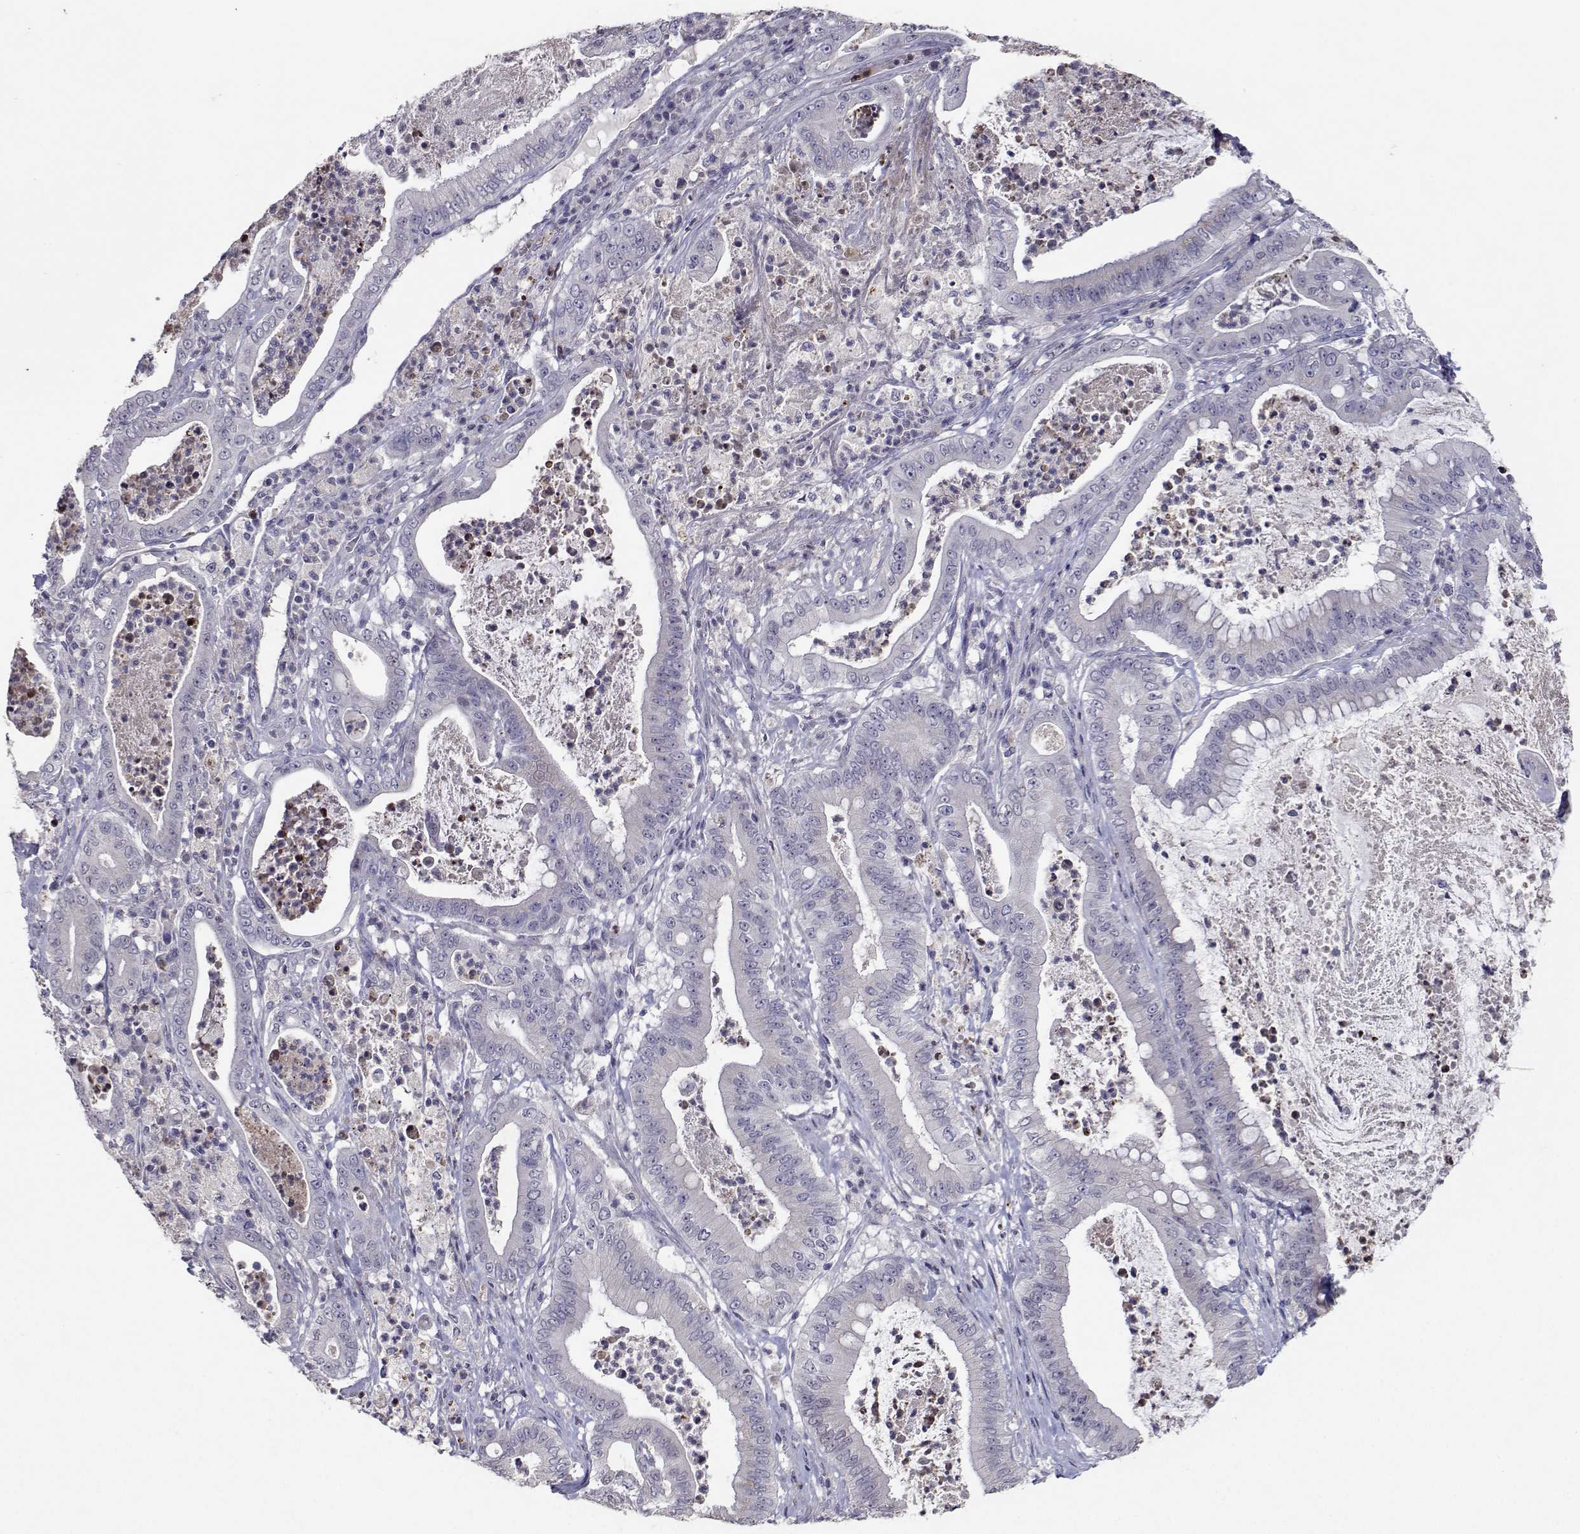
{"staining": {"intensity": "negative", "quantity": "none", "location": "none"}, "tissue": "pancreatic cancer", "cell_type": "Tumor cells", "image_type": "cancer", "snomed": [{"axis": "morphology", "description": "Adenocarcinoma, NOS"}, {"axis": "topography", "description": "Pancreas"}], "caption": "Human pancreatic adenocarcinoma stained for a protein using immunohistochemistry (IHC) reveals no positivity in tumor cells.", "gene": "RBPJL", "patient": {"sex": "male", "age": 71}}